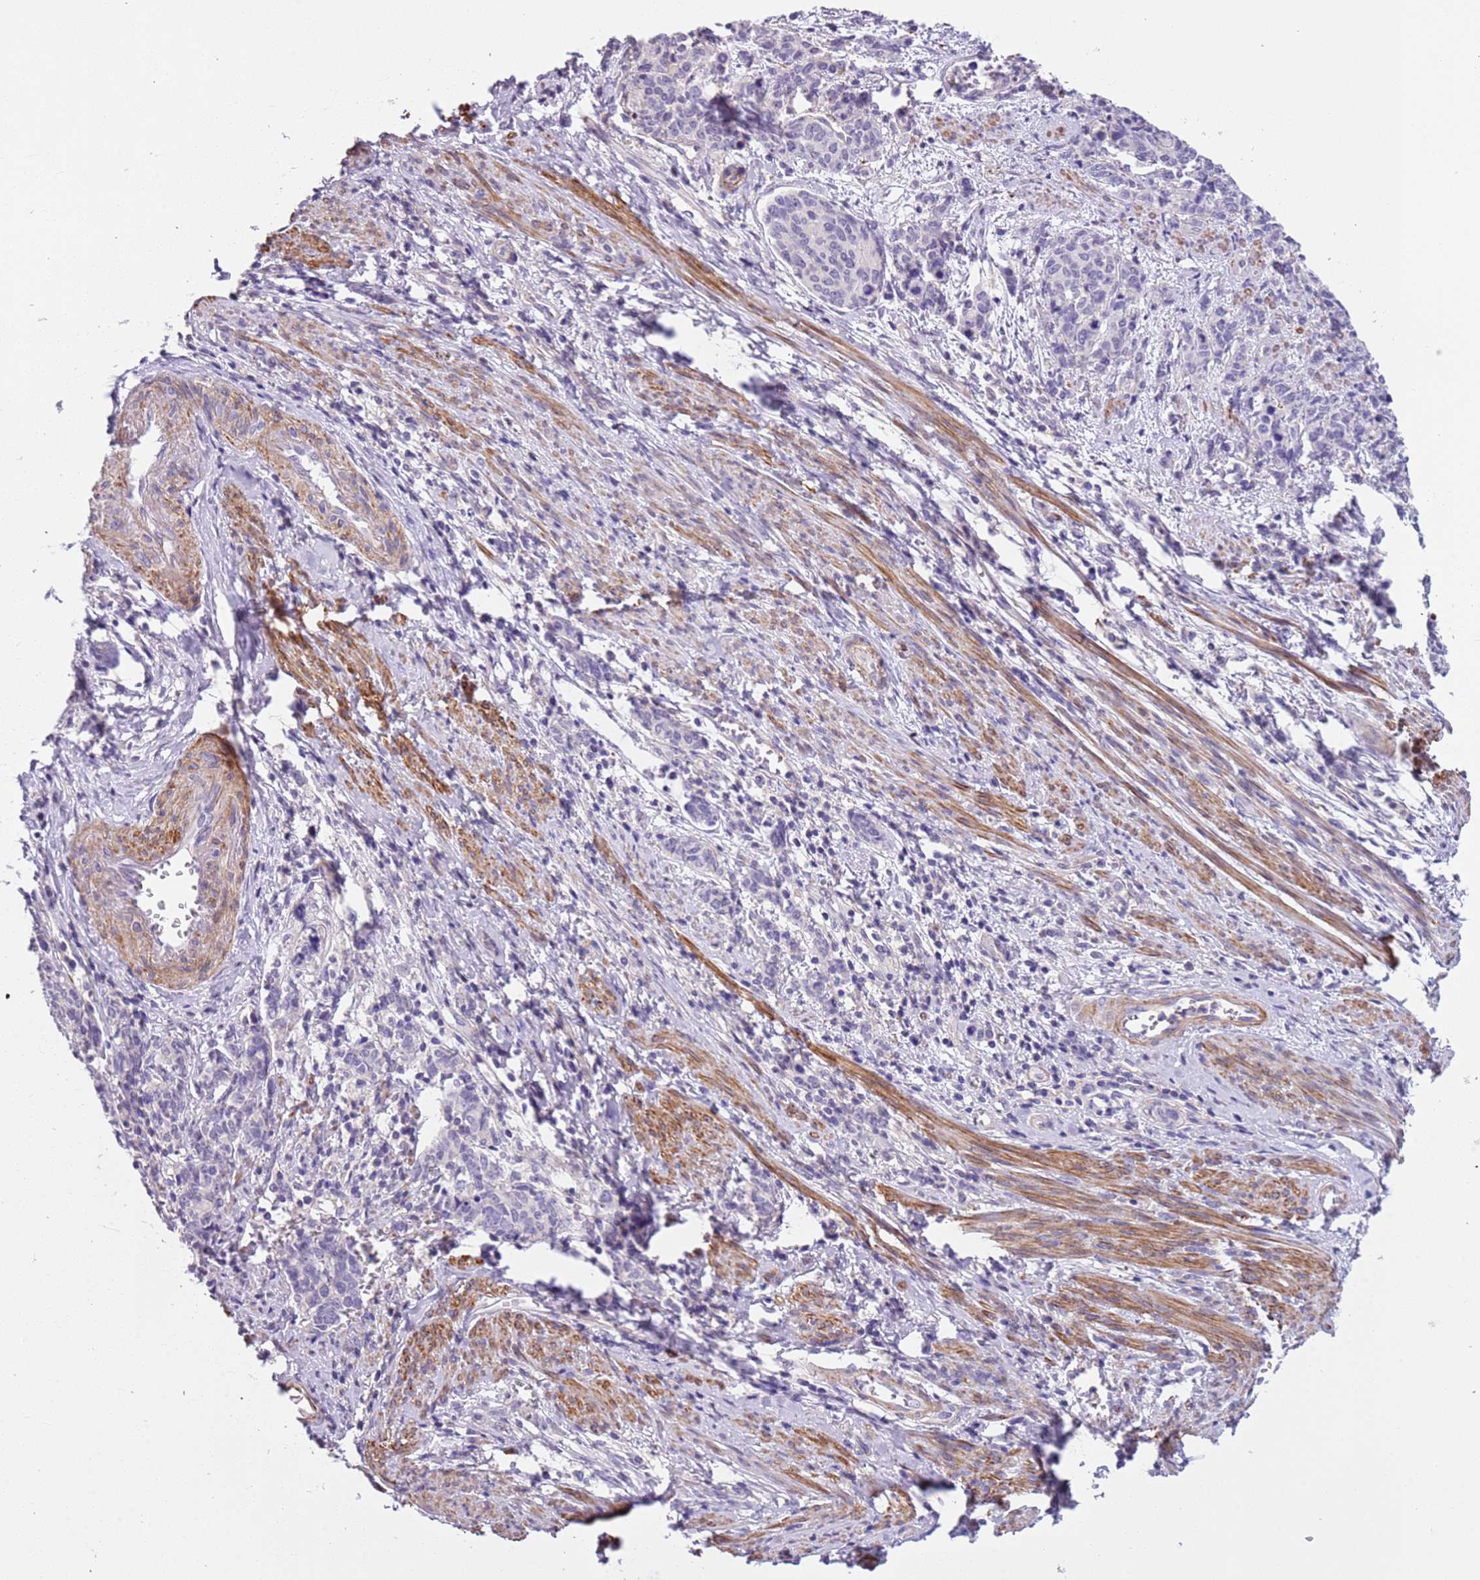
{"staining": {"intensity": "negative", "quantity": "none", "location": "none"}, "tissue": "cervical cancer", "cell_type": "Tumor cells", "image_type": "cancer", "snomed": [{"axis": "morphology", "description": "Squamous cell carcinoma, NOS"}, {"axis": "topography", "description": "Cervix"}], "caption": "Immunohistochemistry (IHC) micrograph of neoplastic tissue: cervical cancer stained with DAB displays no significant protein staining in tumor cells.", "gene": "PCGF2", "patient": {"sex": "female", "age": 60}}